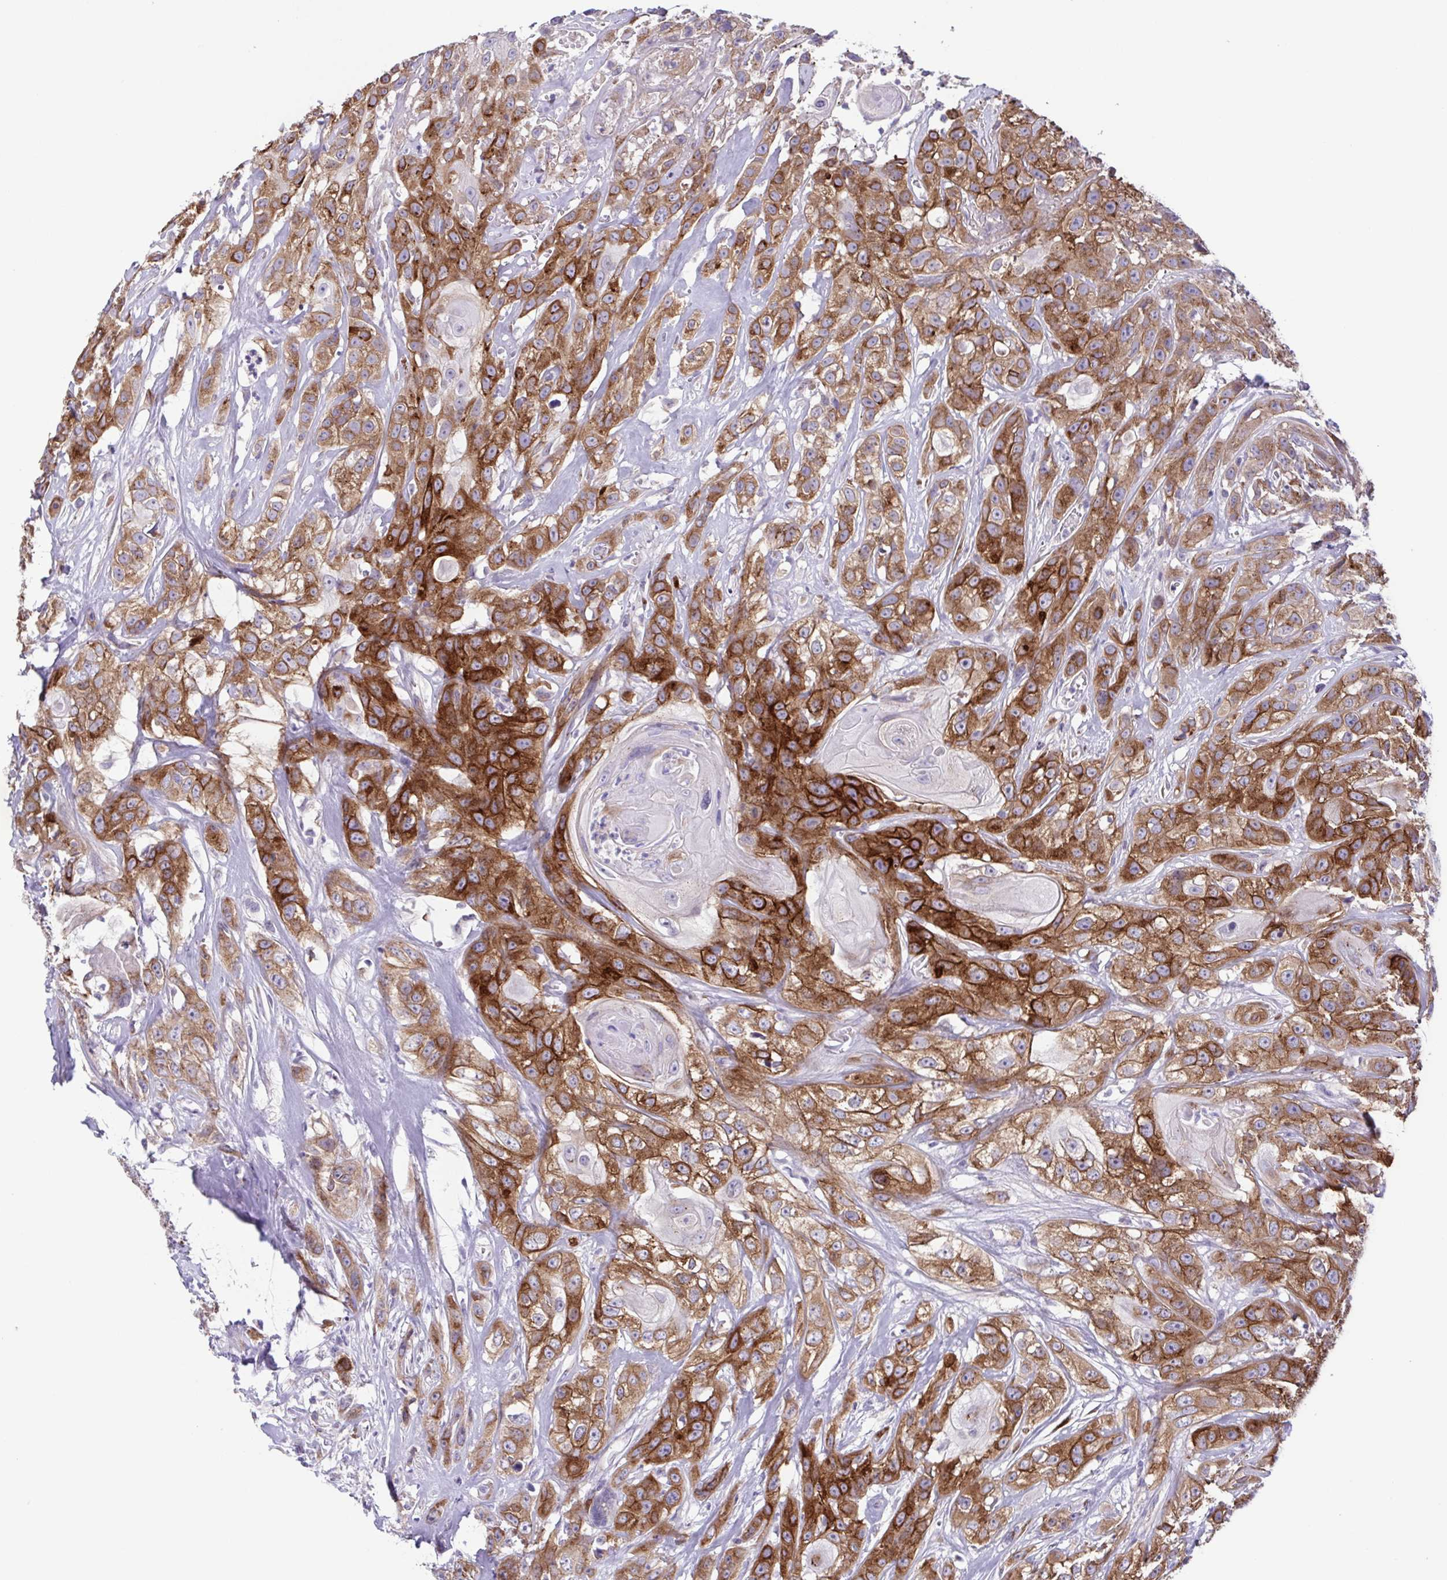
{"staining": {"intensity": "strong", "quantity": "25%-75%", "location": "cytoplasmic/membranous"}, "tissue": "head and neck cancer", "cell_type": "Tumor cells", "image_type": "cancer", "snomed": [{"axis": "morphology", "description": "Squamous cell carcinoma, NOS"}, {"axis": "topography", "description": "Head-Neck"}], "caption": "Brown immunohistochemical staining in head and neck cancer (squamous cell carcinoma) reveals strong cytoplasmic/membranous expression in approximately 25%-75% of tumor cells.", "gene": "COL17A1", "patient": {"sex": "male", "age": 57}}